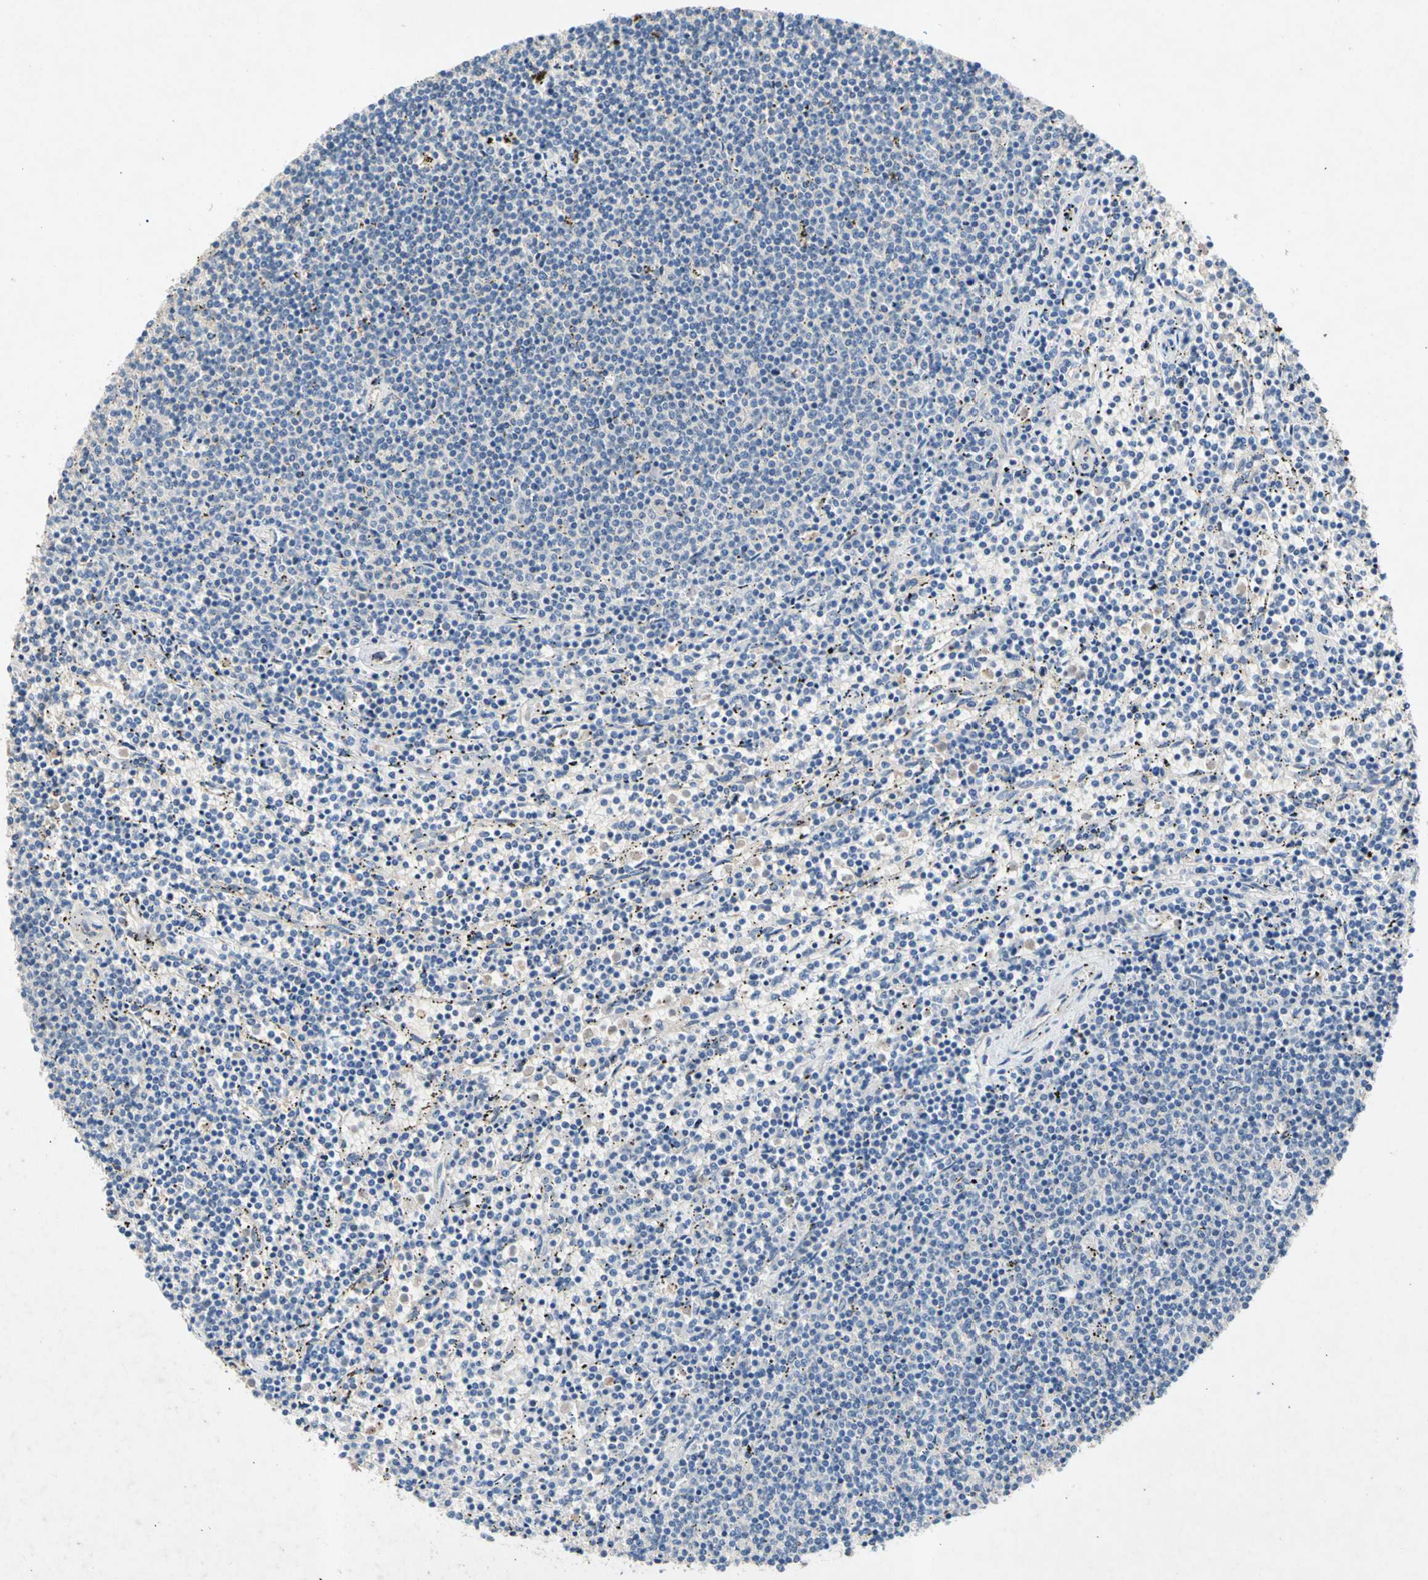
{"staining": {"intensity": "negative", "quantity": "none", "location": "none"}, "tissue": "lymphoma", "cell_type": "Tumor cells", "image_type": "cancer", "snomed": [{"axis": "morphology", "description": "Malignant lymphoma, non-Hodgkin's type, Low grade"}, {"axis": "topography", "description": "Spleen"}], "caption": "Protein analysis of lymphoma exhibits no significant expression in tumor cells.", "gene": "GASK1B", "patient": {"sex": "female", "age": 50}}